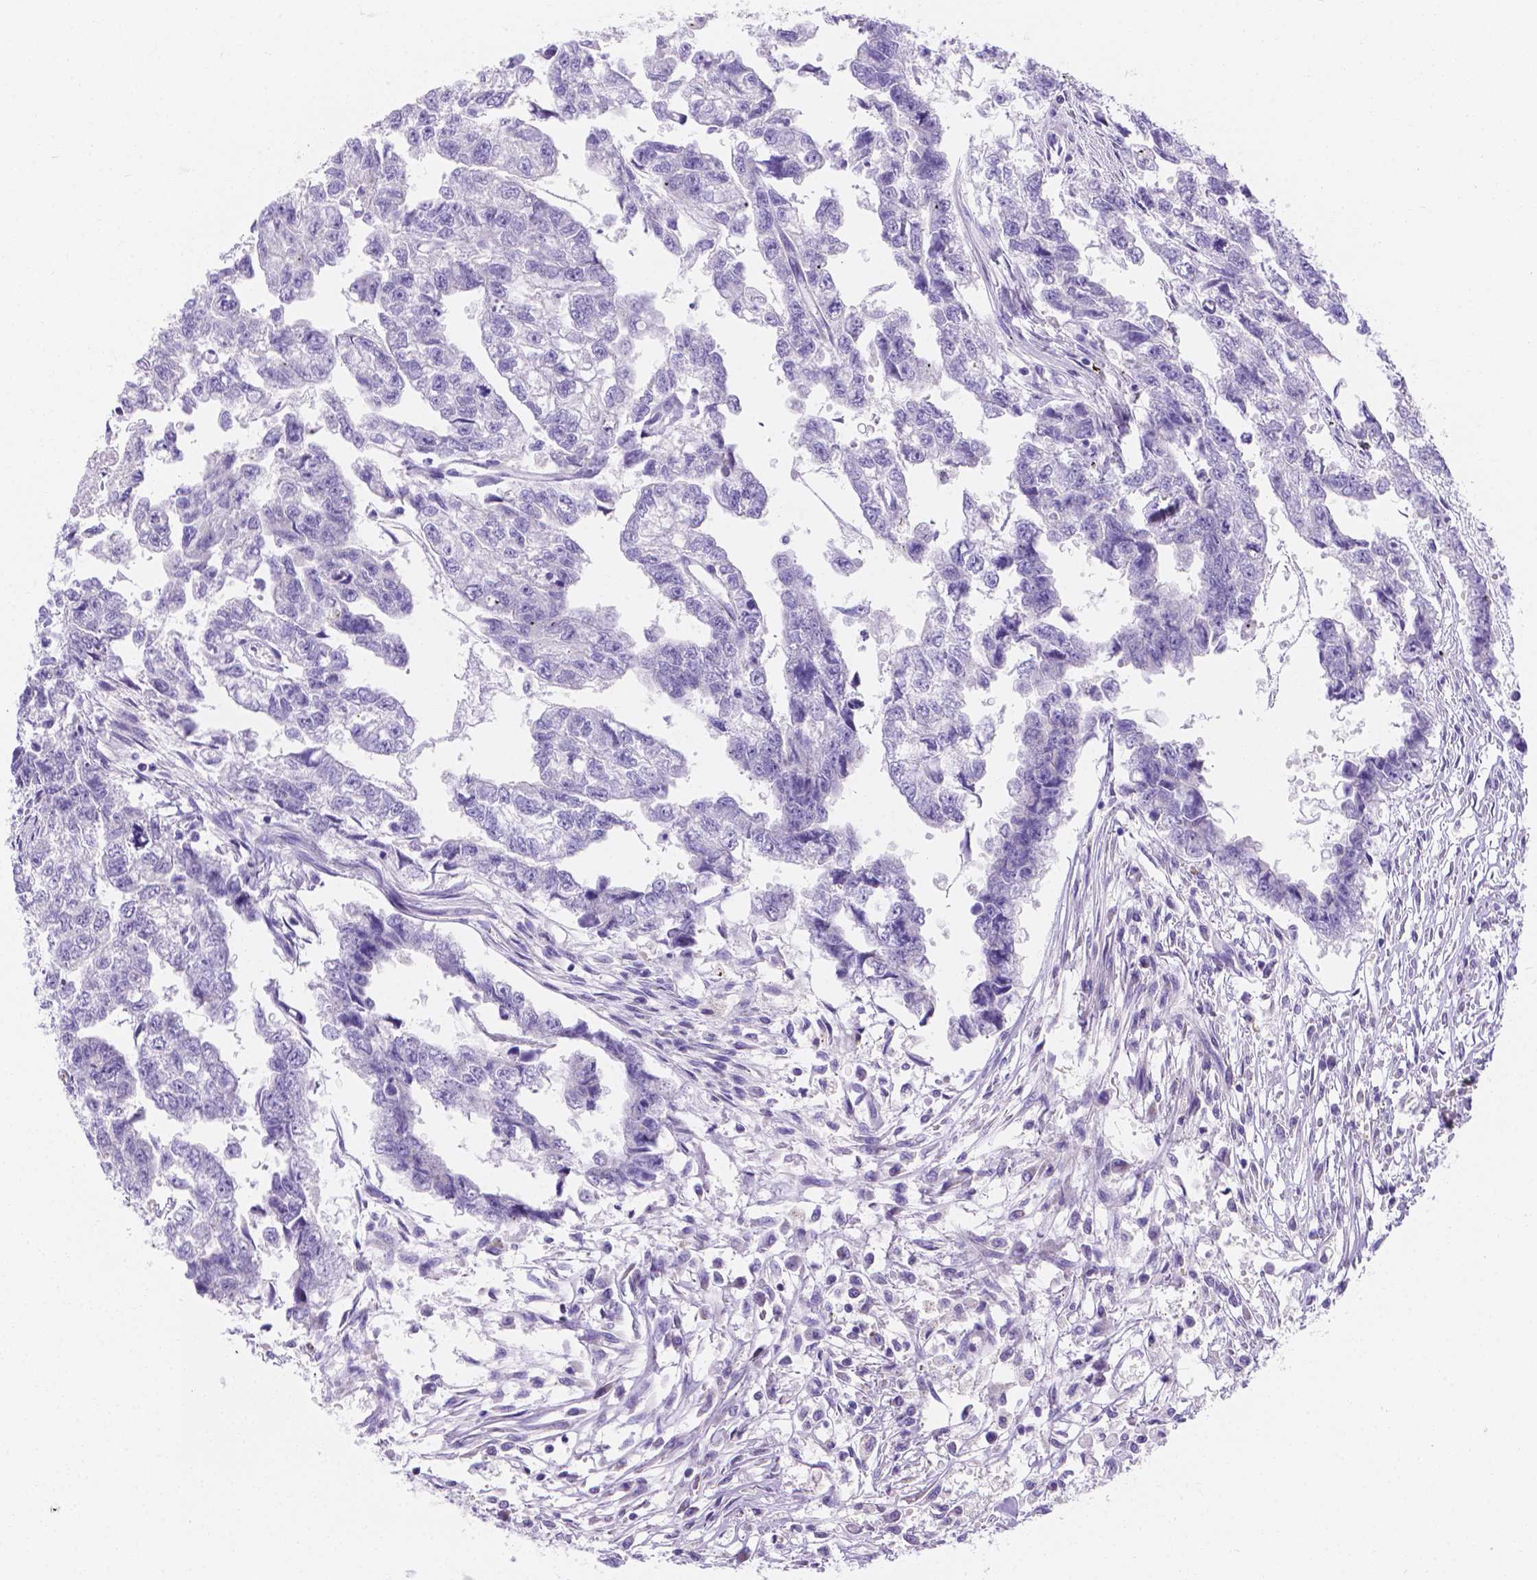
{"staining": {"intensity": "negative", "quantity": "none", "location": "none"}, "tissue": "testis cancer", "cell_type": "Tumor cells", "image_type": "cancer", "snomed": [{"axis": "morphology", "description": "Carcinoma, Embryonal, NOS"}, {"axis": "morphology", "description": "Teratoma, malignant, NOS"}, {"axis": "topography", "description": "Testis"}], "caption": "An image of human testis cancer is negative for staining in tumor cells.", "gene": "MLN", "patient": {"sex": "male", "age": 44}}